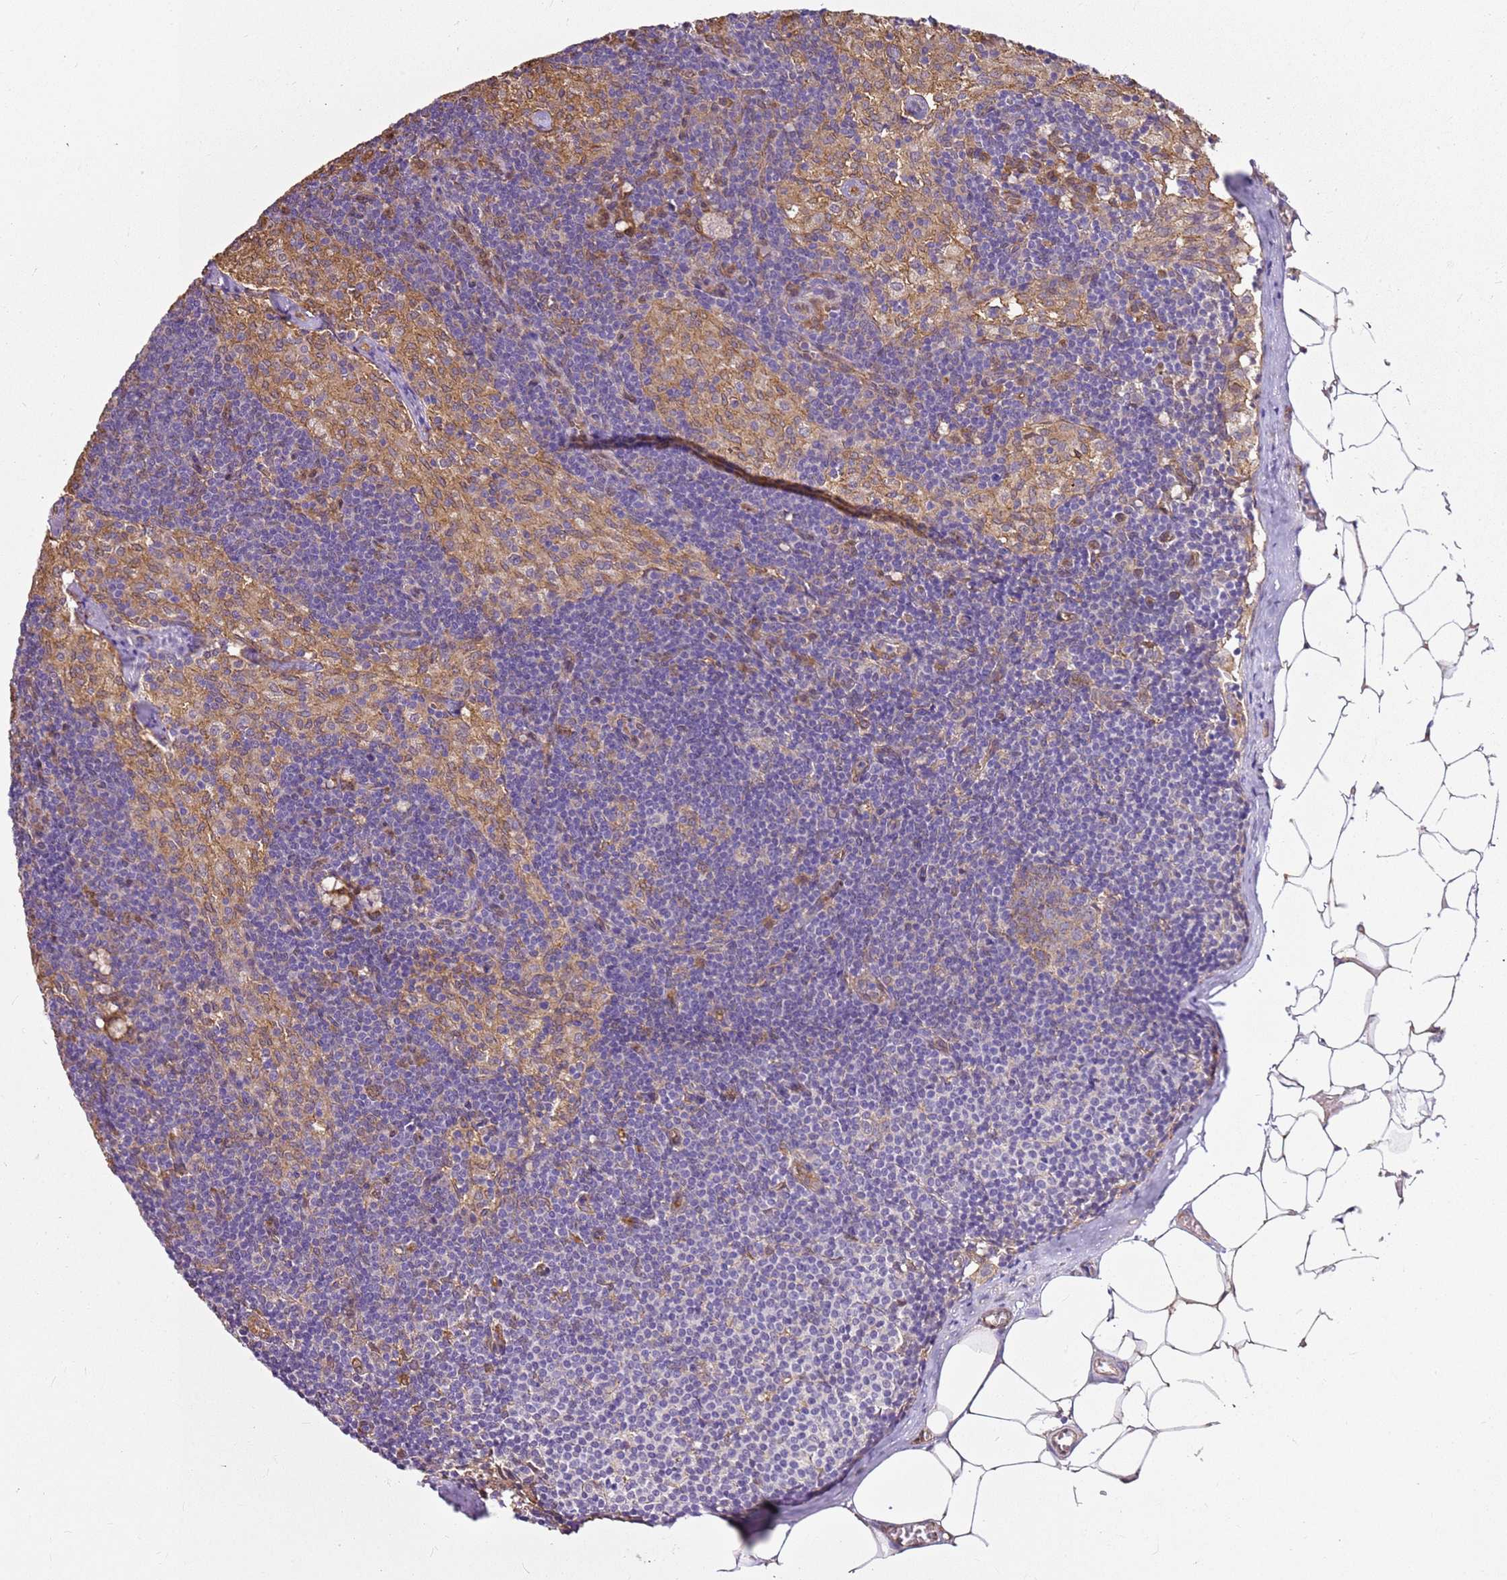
{"staining": {"intensity": "weak", "quantity": ">75%", "location": "cytoplasmic/membranous,nuclear"}, "tissue": "lymph node", "cell_type": "Germinal center cells", "image_type": "normal", "snomed": [{"axis": "morphology", "description": "Normal tissue, NOS"}, {"axis": "topography", "description": "Lymph node"}], "caption": "A low amount of weak cytoplasmic/membranous,nuclear expression is identified in approximately >75% of germinal center cells in benign lymph node. The protein of interest is stained brown, and the nuclei are stained in blue (DAB IHC with brightfield microscopy, high magnification).", "gene": "YWHAE", "patient": {"sex": "female", "age": 42}}